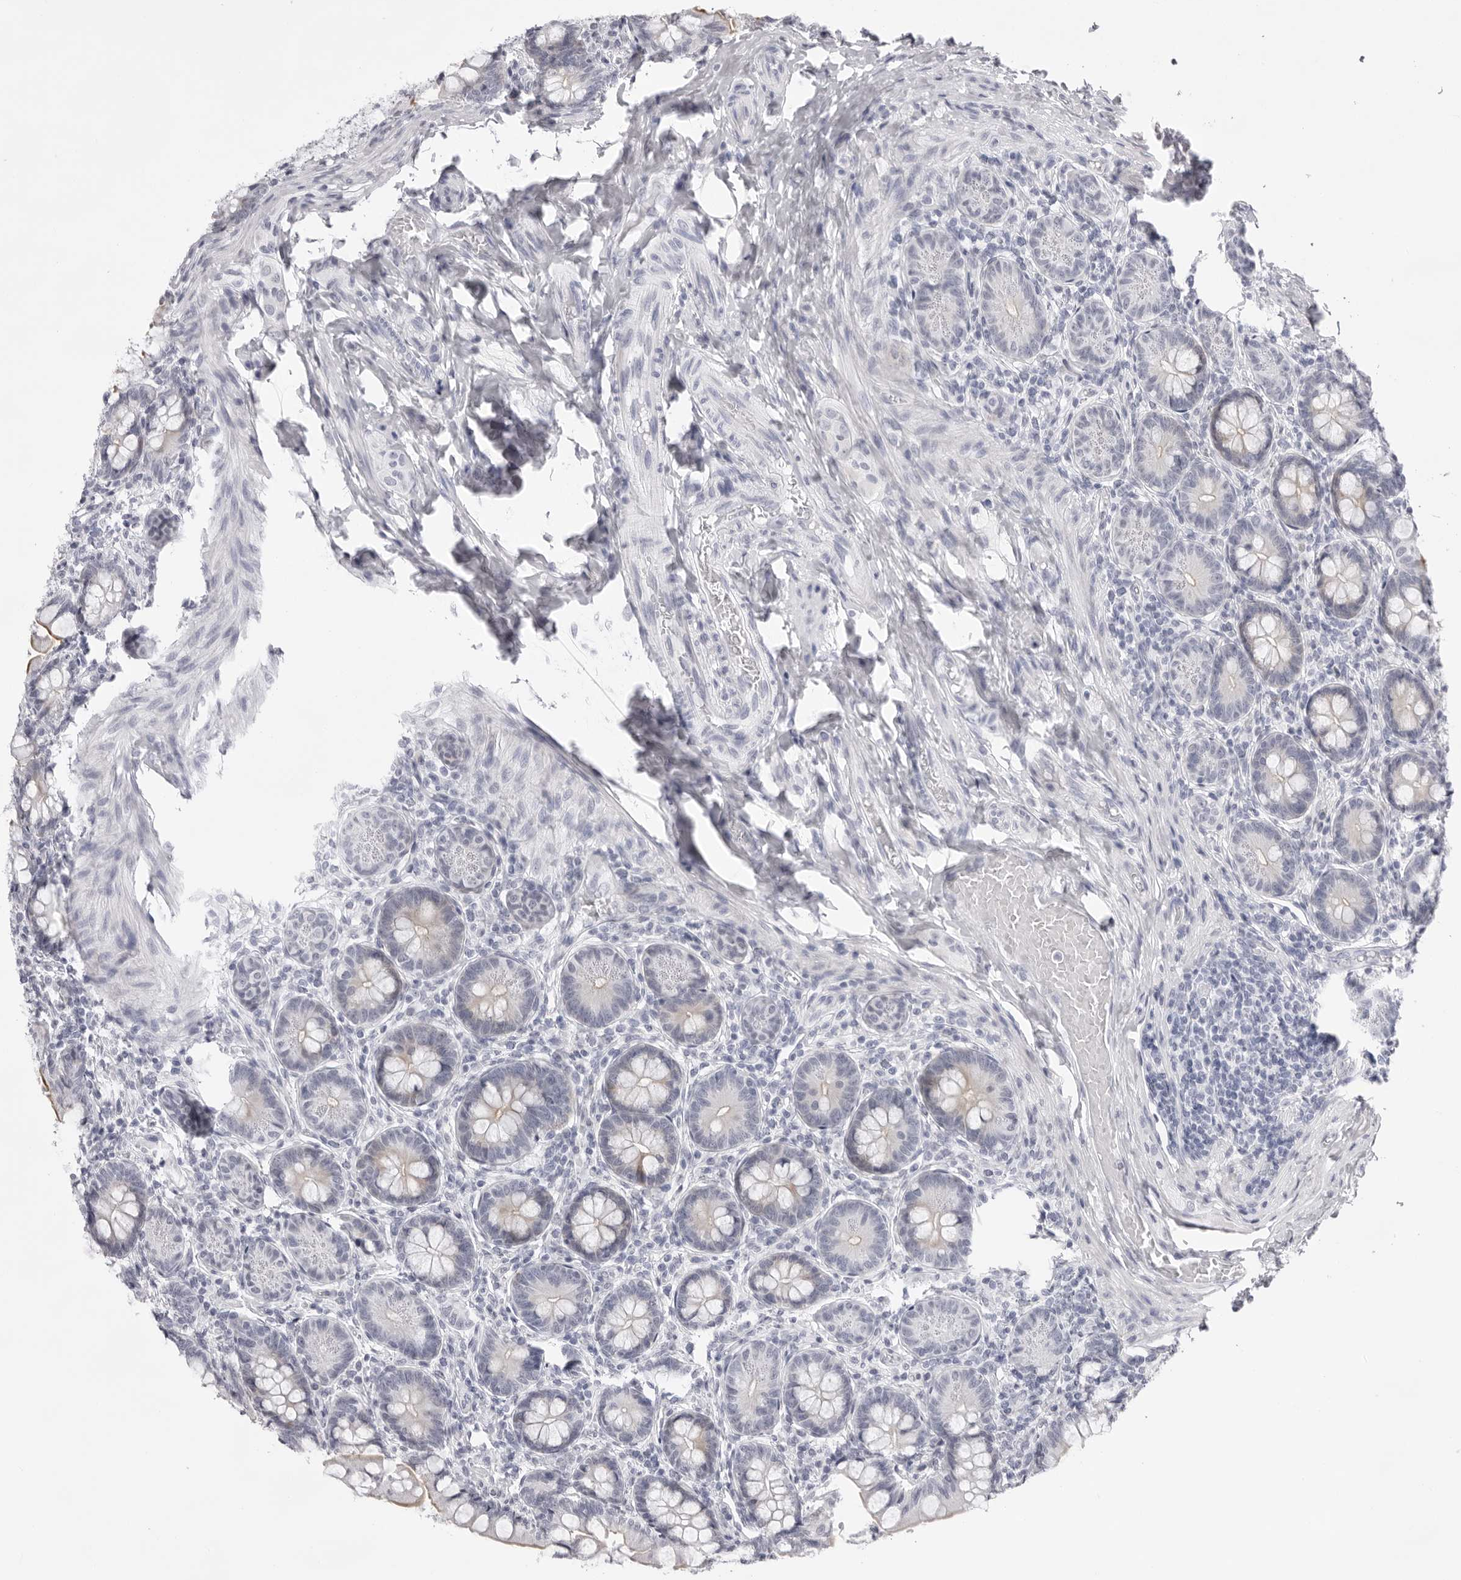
{"staining": {"intensity": "moderate", "quantity": "<25%", "location": "cytoplasmic/membranous"}, "tissue": "small intestine", "cell_type": "Glandular cells", "image_type": "normal", "snomed": [{"axis": "morphology", "description": "Normal tissue, NOS"}, {"axis": "topography", "description": "Small intestine"}], "caption": "The micrograph displays staining of unremarkable small intestine, revealing moderate cytoplasmic/membranous protein expression (brown color) within glandular cells. (IHC, brightfield microscopy, high magnification).", "gene": "SMIM2", "patient": {"sex": "male", "age": 7}}